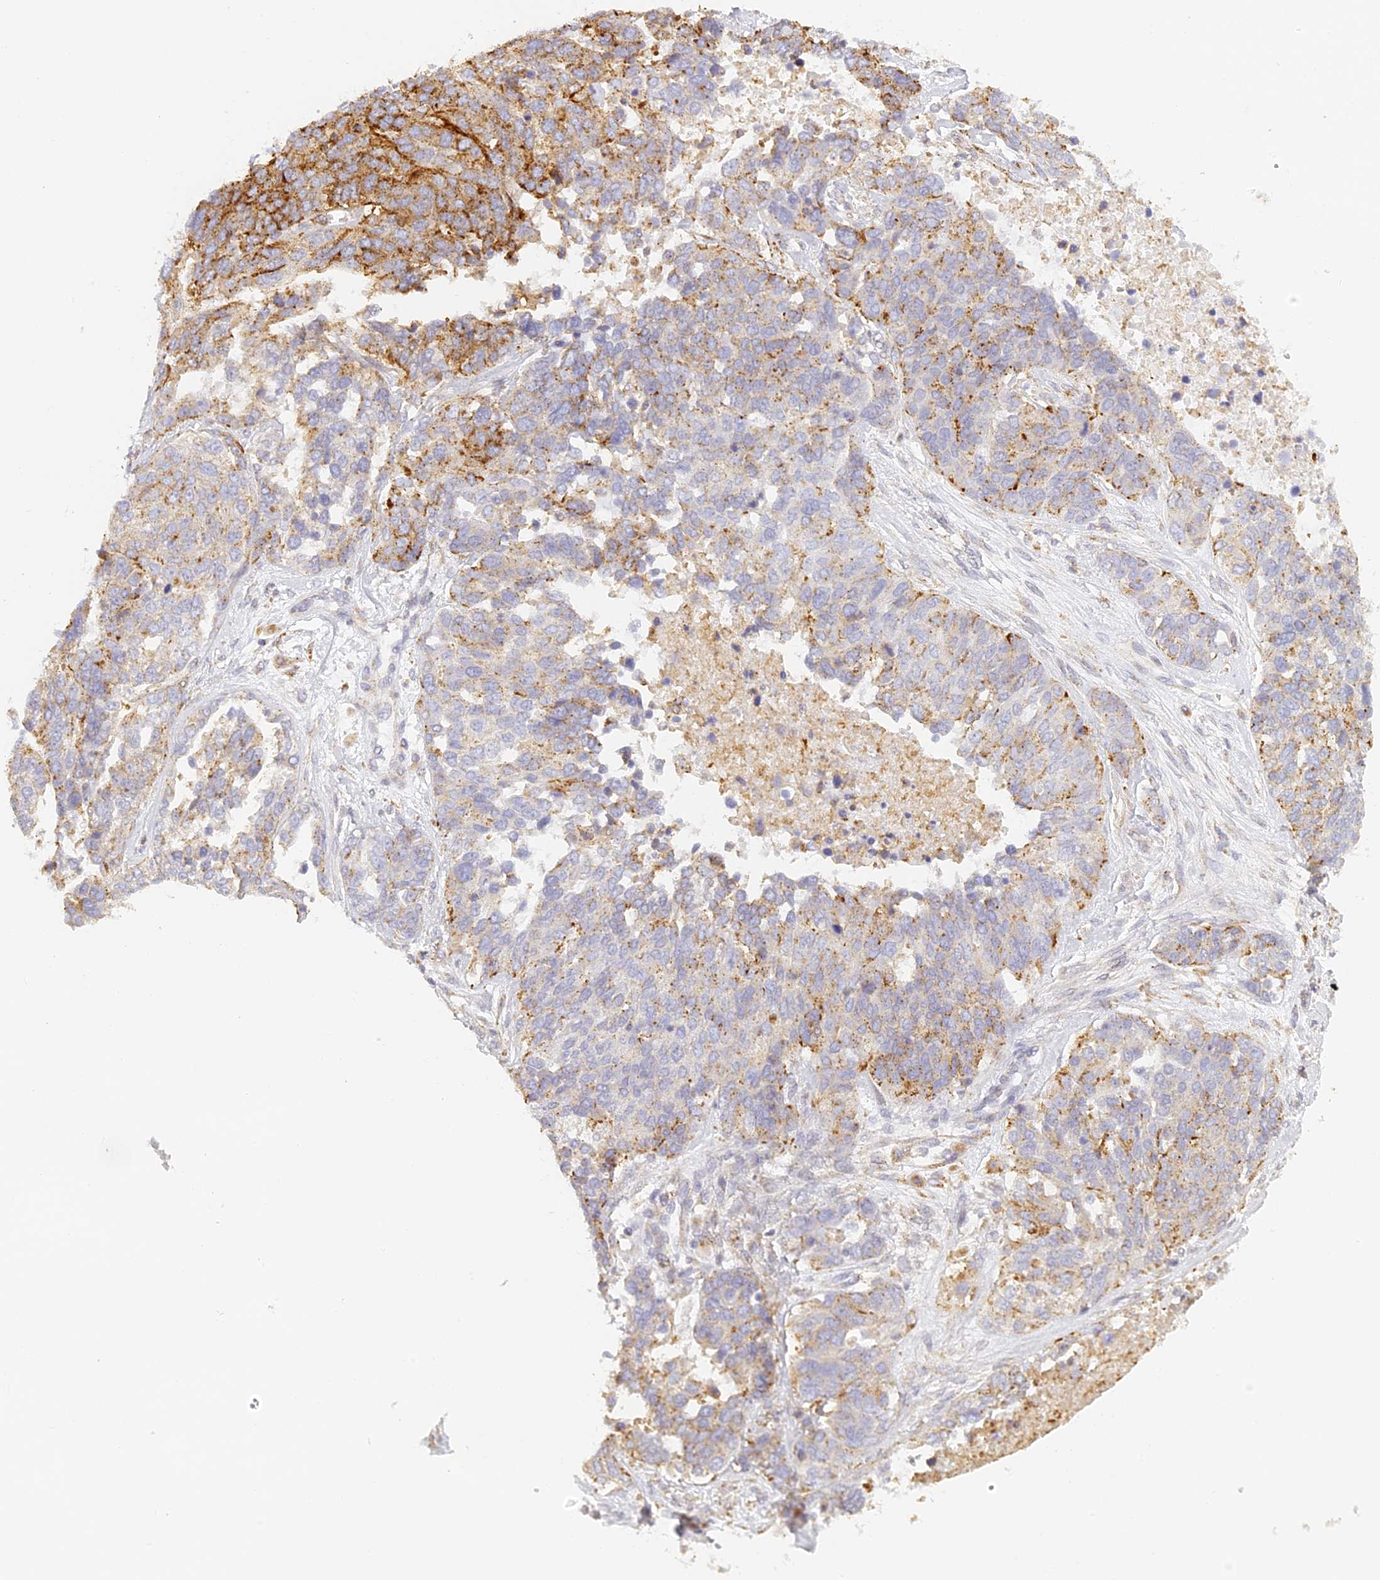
{"staining": {"intensity": "moderate", "quantity": ">75%", "location": "cytoplasmic/membranous"}, "tissue": "ovarian cancer", "cell_type": "Tumor cells", "image_type": "cancer", "snomed": [{"axis": "morphology", "description": "Cystadenocarcinoma, serous, NOS"}, {"axis": "topography", "description": "Ovary"}], "caption": "Human serous cystadenocarcinoma (ovarian) stained with a protein marker exhibits moderate staining in tumor cells.", "gene": "LAMP2", "patient": {"sex": "female", "age": 44}}